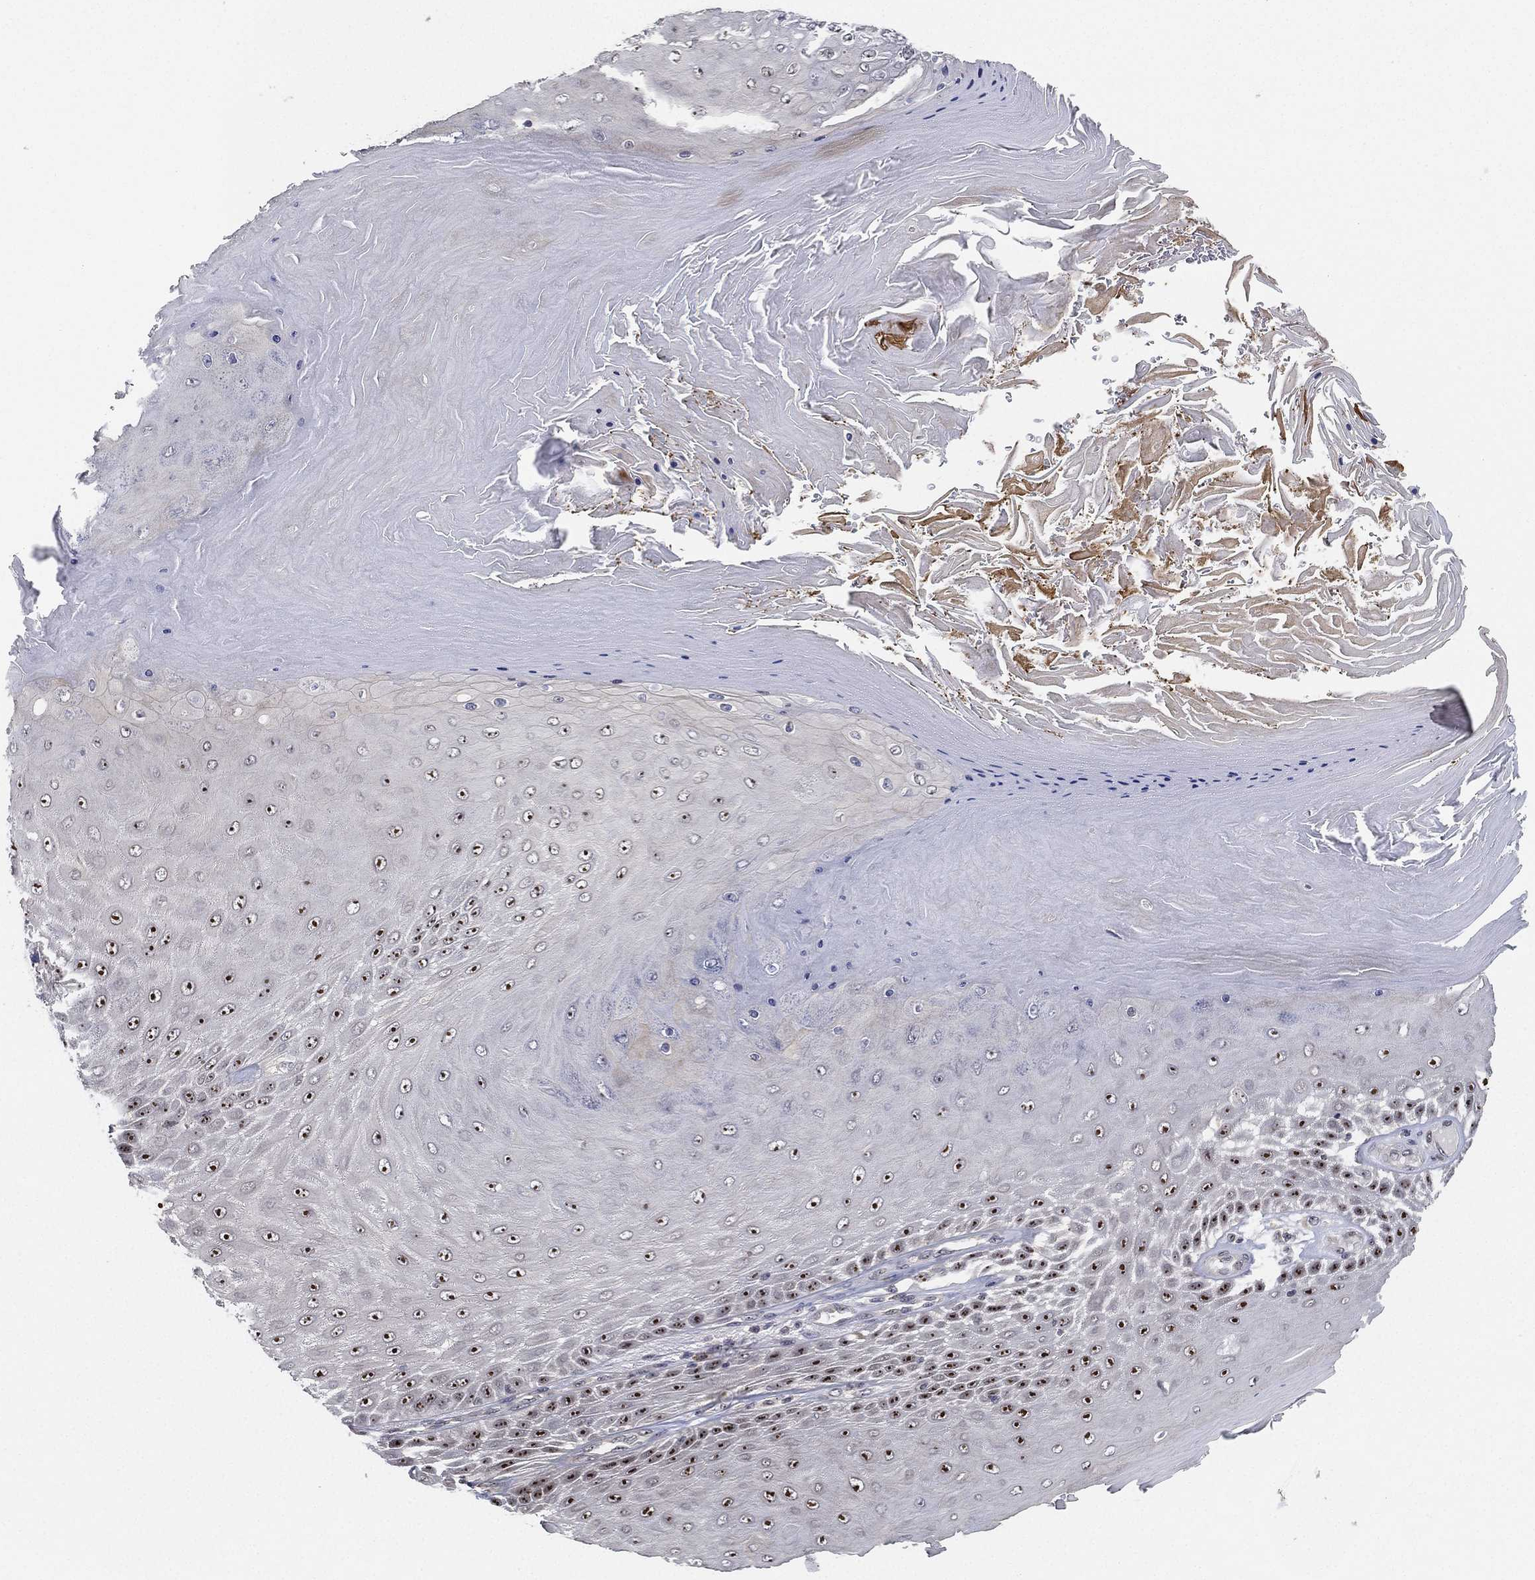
{"staining": {"intensity": "strong", "quantity": "25%-75%", "location": "nuclear"}, "tissue": "skin cancer", "cell_type": "Tumor cells", "image_type": "cancer", "snomed": [{"axis": "morphology", "description": "Squamous cell carcinoma, NOS"}, {"axis": "topography", "description": "Skin"}], "caption": "Human skin squamous cell carcinoma stained with a protein marker demonstrates strong staining in tumor cells.", "gene": "PPP1R16B", "patient": {"sex": "male", "age": 62}}